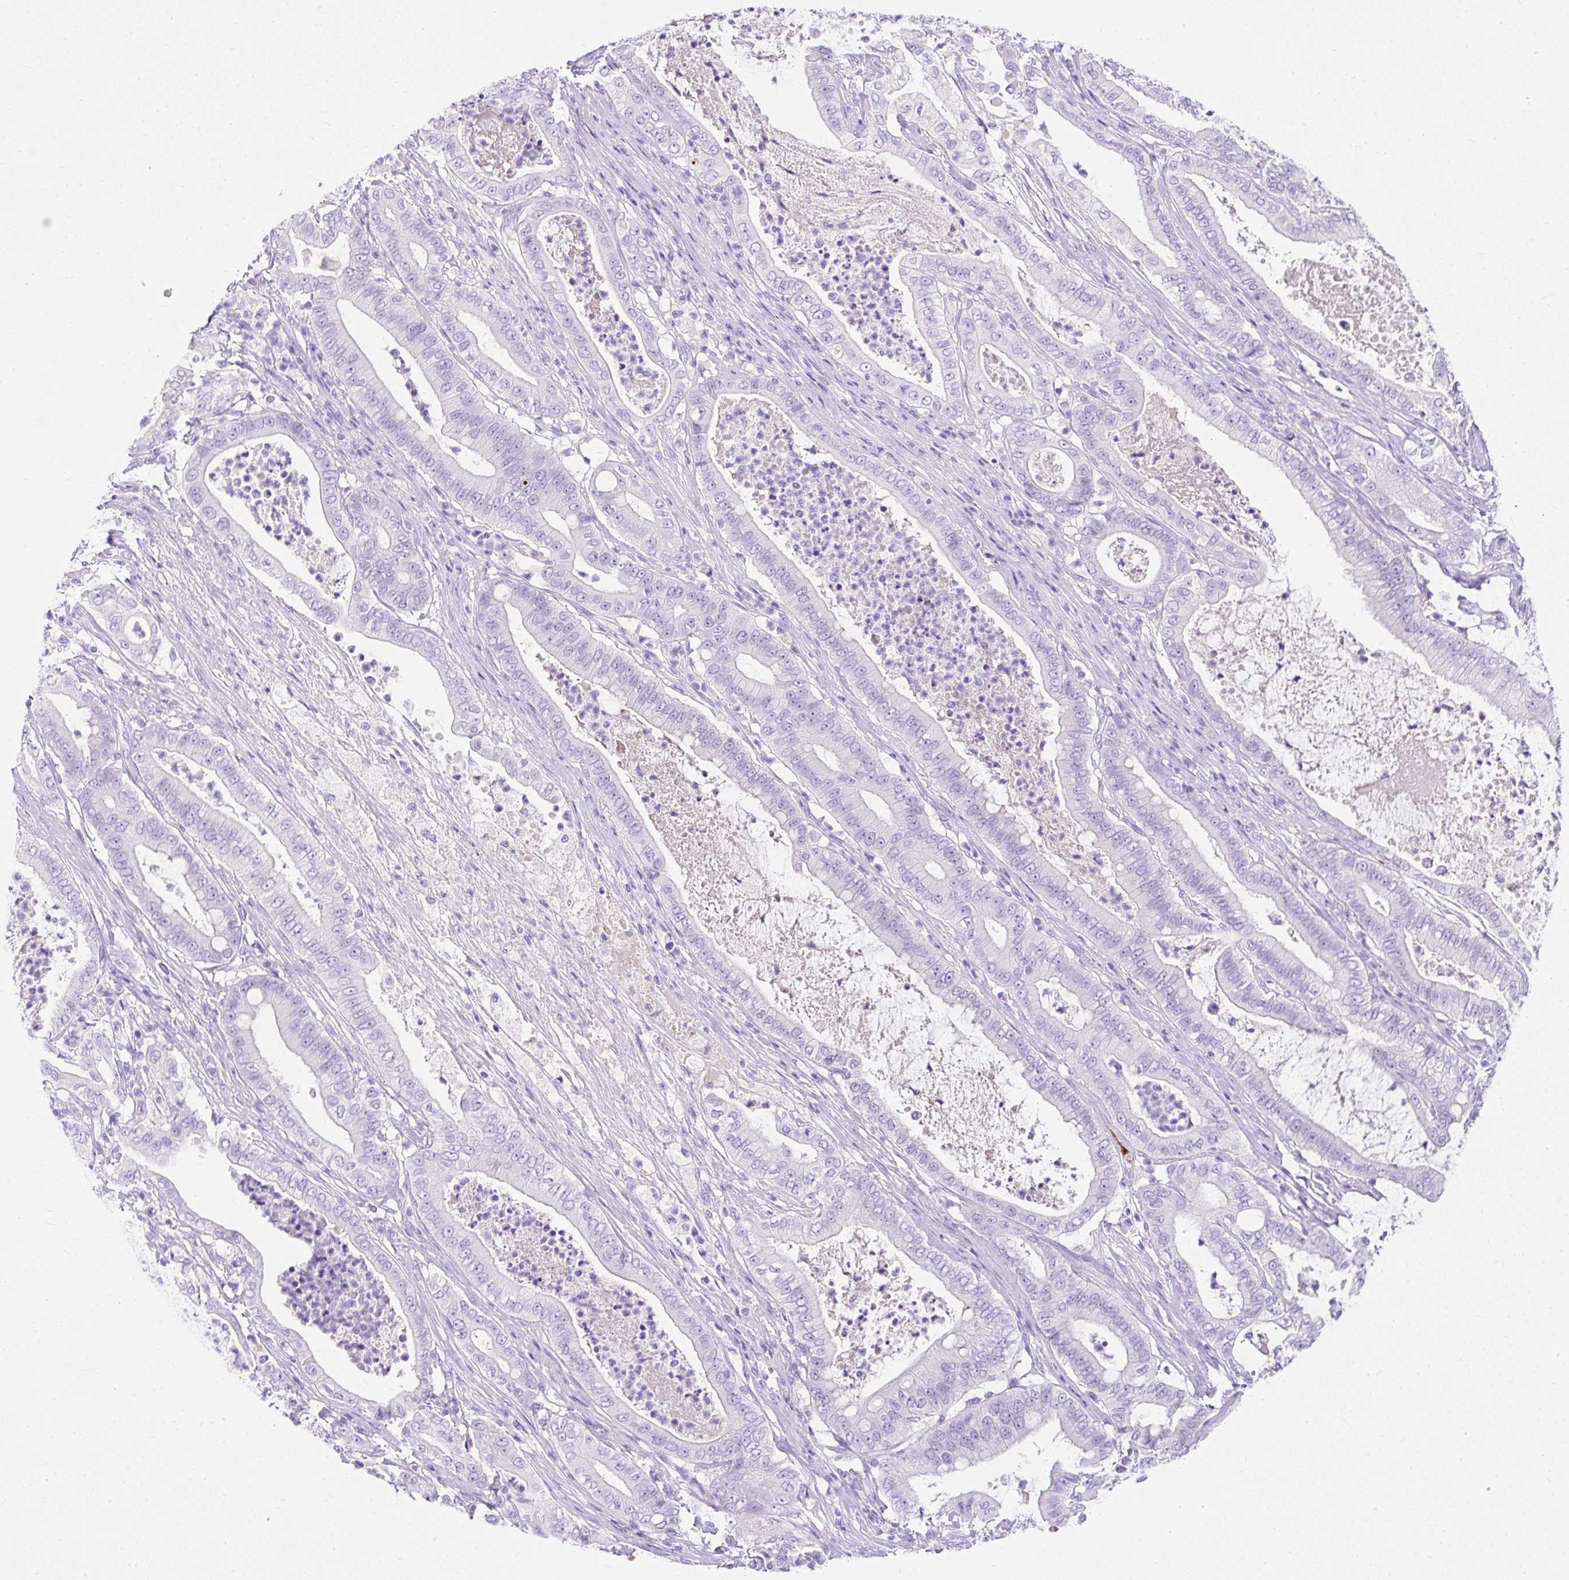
{"staining": {"intensity": "negative", "quantity": "none", "location": "none"}, "tissue": "pancreatic cancer", "cell_type": "Tumor cells", "image_type": "cancer", "snomed": [{"axis": "morphology", "description": "Adenocarcinoma, NOS"}, {"axis": "topography", "description": "Pancreas"}], "caption": "Tumor cells show no significant positivity in pancreatic adenocarcinoma.", "gene": "APOC4-APOC2", "patient": {"sex": "male", "age": 71}}